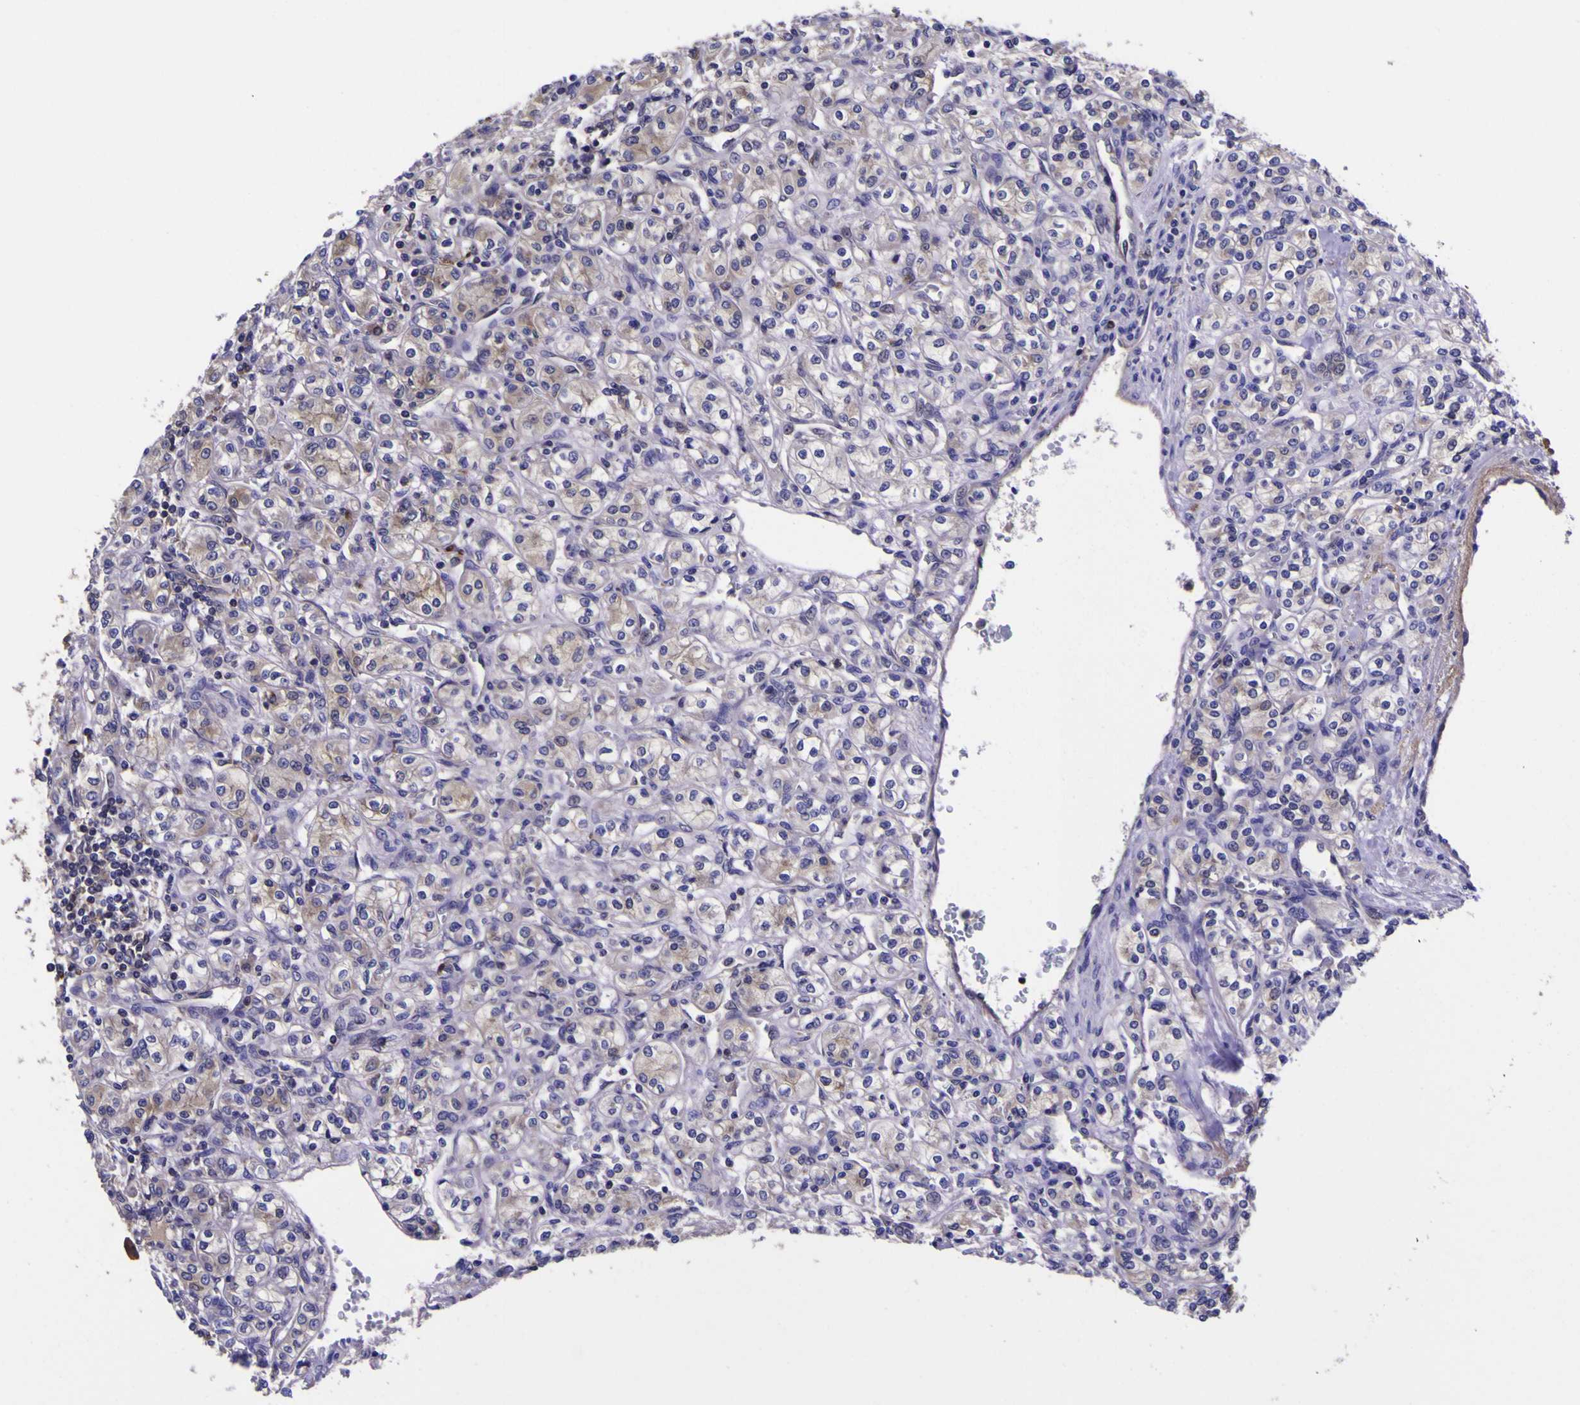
{"staining": {"intensity": "weak", "quantity": "<25%", "location": "cytoplasmic/membranous"}, "tissue": "renal cancer", "cell_type": "Tumor cells", "image_type": "cancer", "snomed": [{"axis": "morphology", "description": "Adenocarcinoma, NOS"}, {"axis": "topography", "description": "Kidney"}], "caption": "Tumor cells show no significant staining in renal adenocarcinoma.", "gene": "MAPK14", "patient": {"sex": "male", "age": 77}}